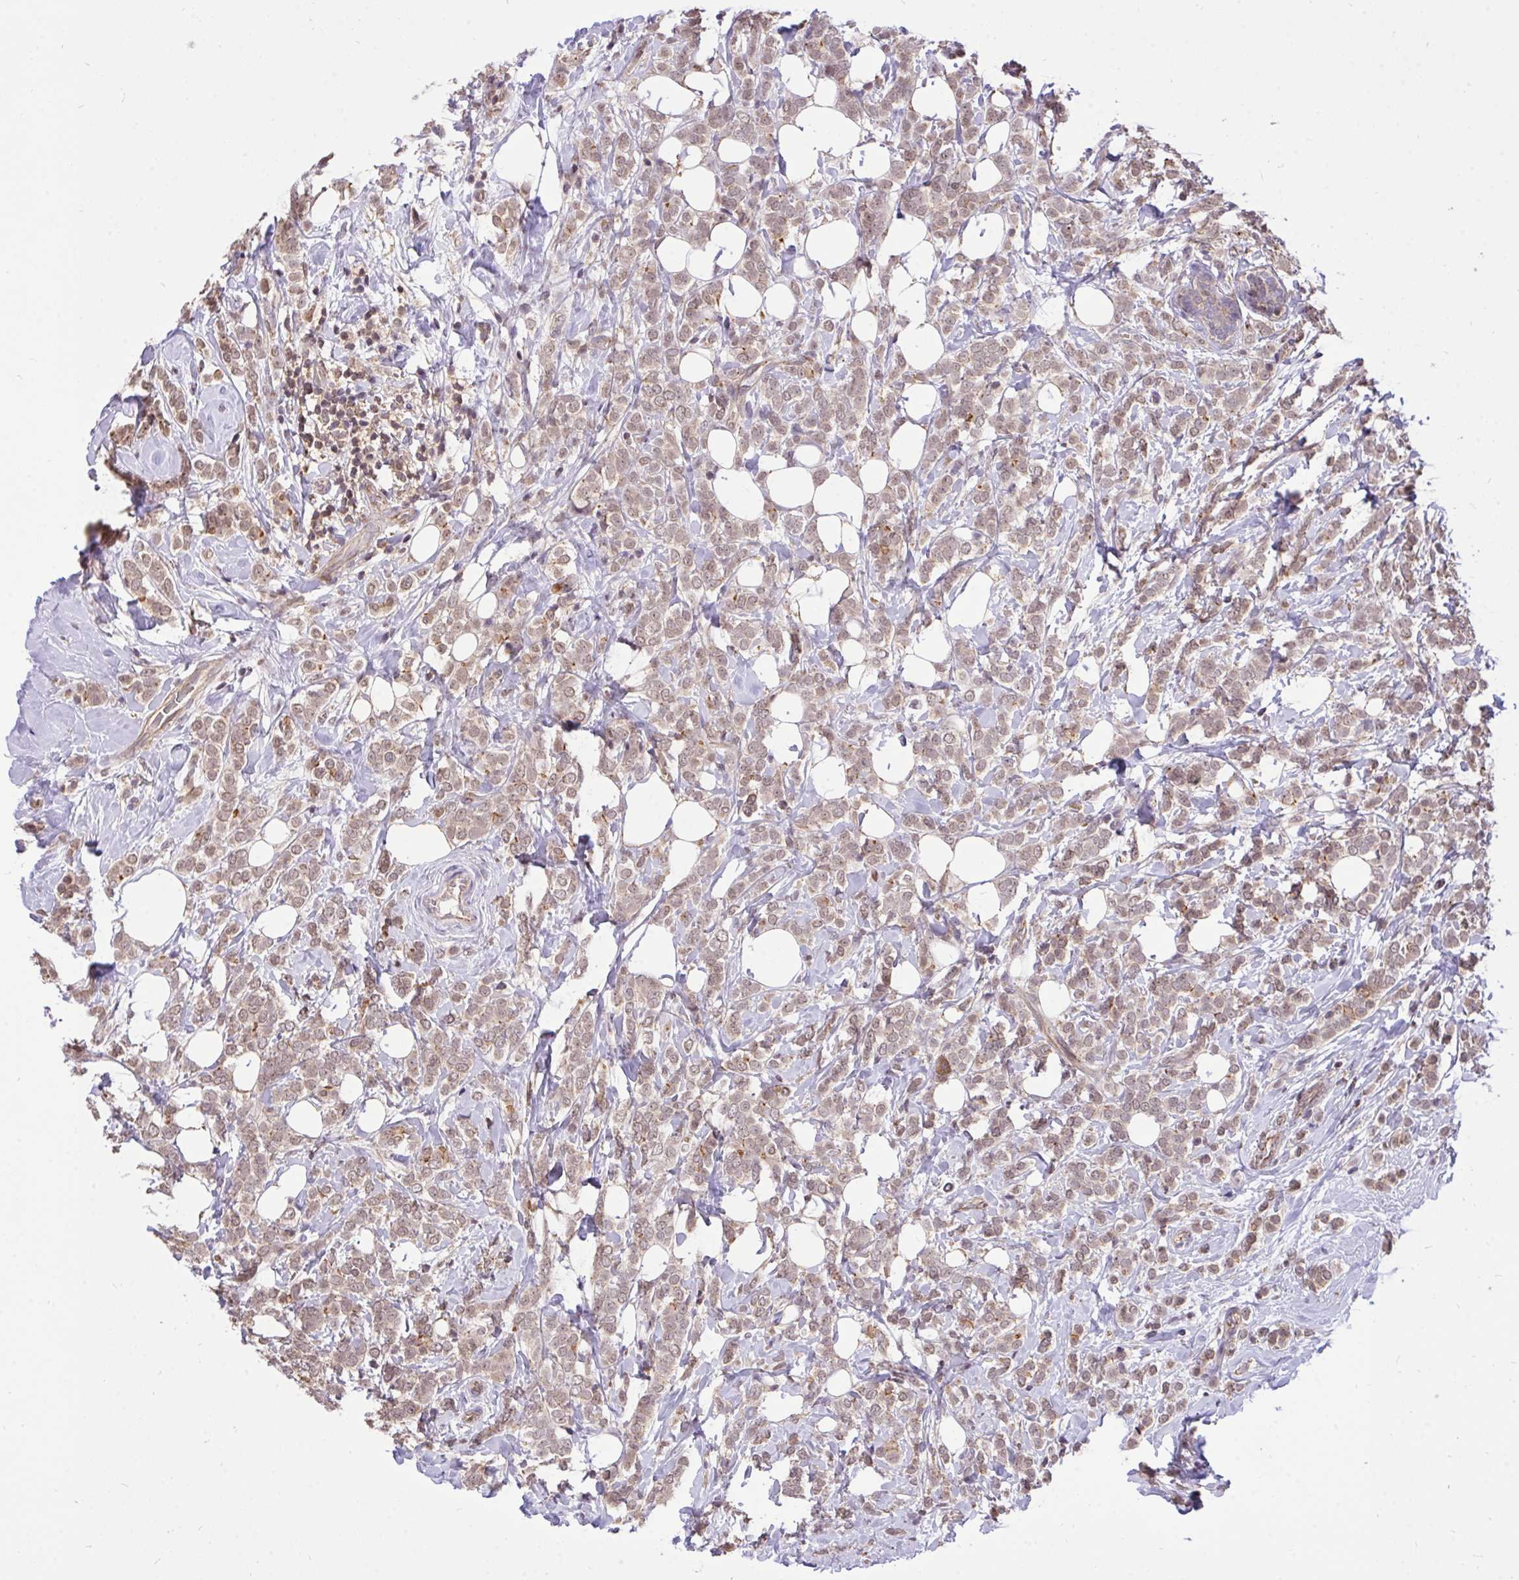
{"staining": {"intensity": "weak", "quantity": ">75%", "location": "cytoplasmic/membranous,nuclear"}, "tissue": "breast cancer", "cell_type": "Tumor cells", "image_type": "cancer", "snomed": [{"axis": "morphology", "description": "Lobular carcinoma"}, {"axis": "topography", "description": "Breast"}], "caption": "Weak cytoplasmic/membranous and nuclear protein expression is identified in about >75% of tumor cells in breast lobular carcinoma.", "gene": "PPP1CA", "patient": {"sex": "female", "age": 49}}